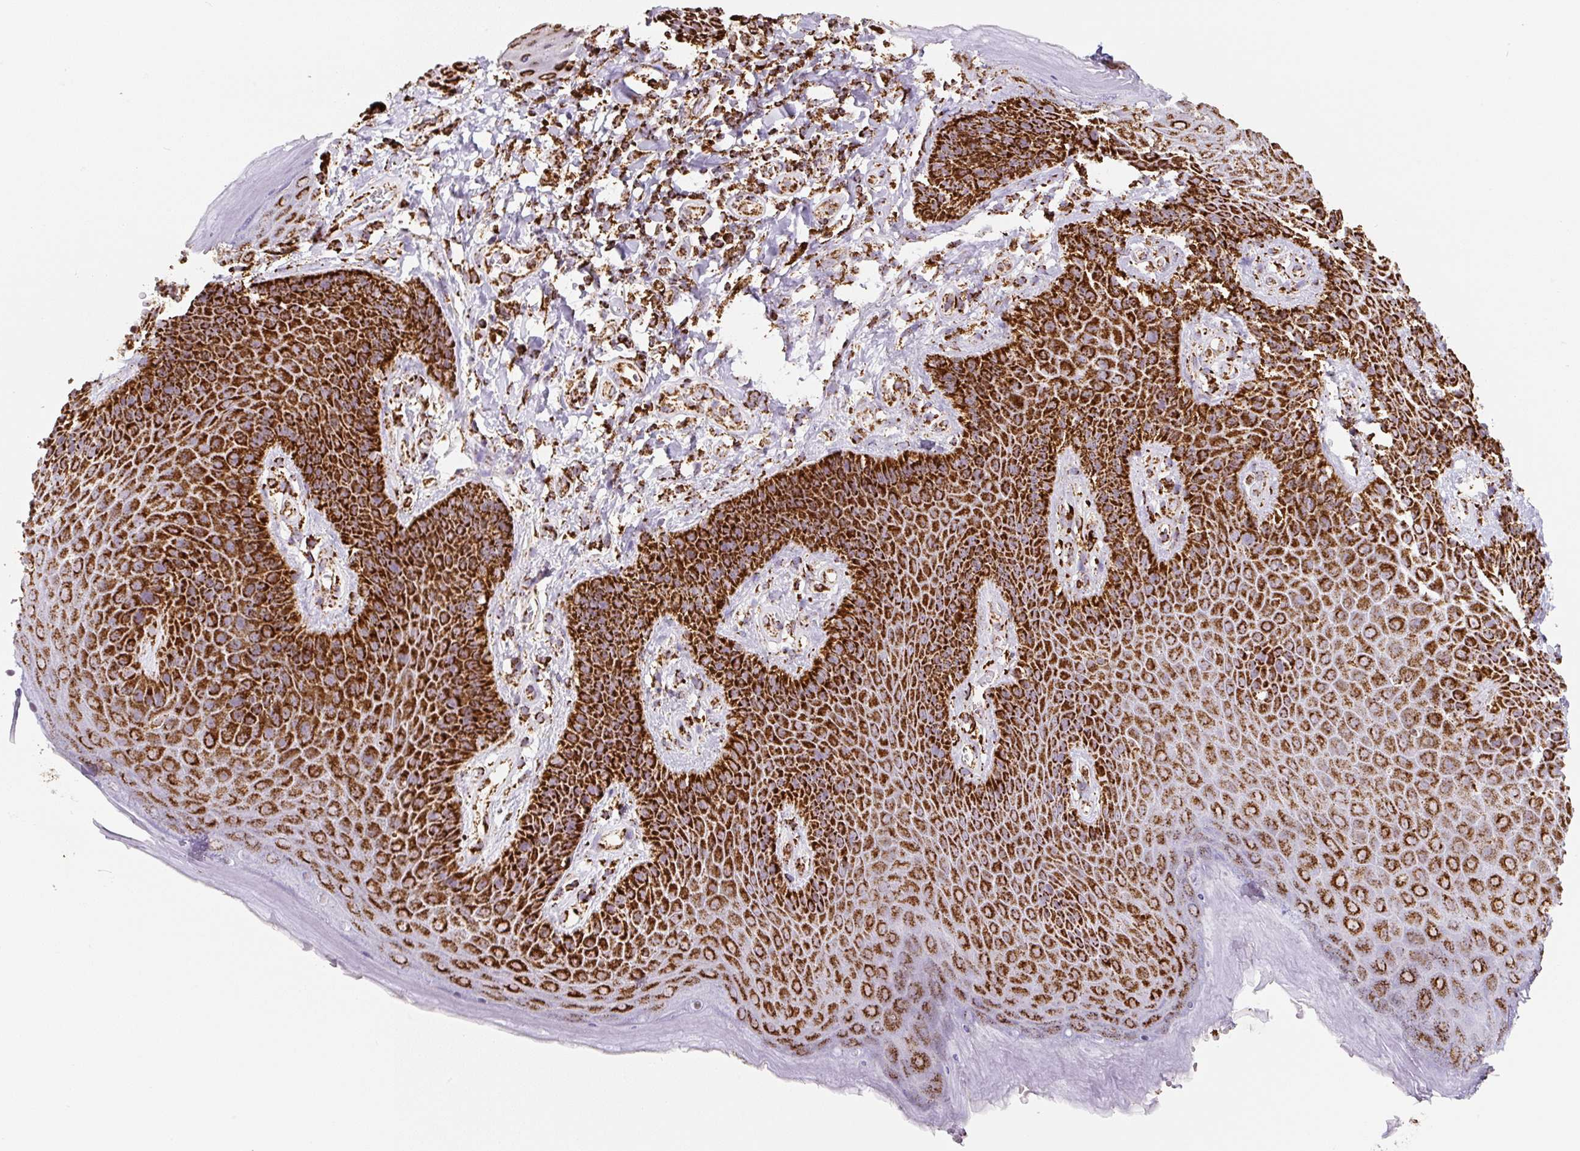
{"staining": {"intensity": "strong", "quantity": ">75%", "location": "cytoplasmic/membranous"}, "tissue": "skin", "cell_type": "Epidermal cells", "image_type": "normal", "snomed": [{"axis": "morphology", "description": "Normal tissue, NOS"}, {"axis": "topography", "description": "Anal"}, {"axis": "topography", "description": "Peripheral nerve tissue"}], "caption": "The photomicrograph reveals staining of unremarkable skin, revealing strong cytoplasmic/membranous protein expression (brown color) within epidermal cells.", "gene": "ATP5F1A", "patient": {"sex": "male", "age": 53}}